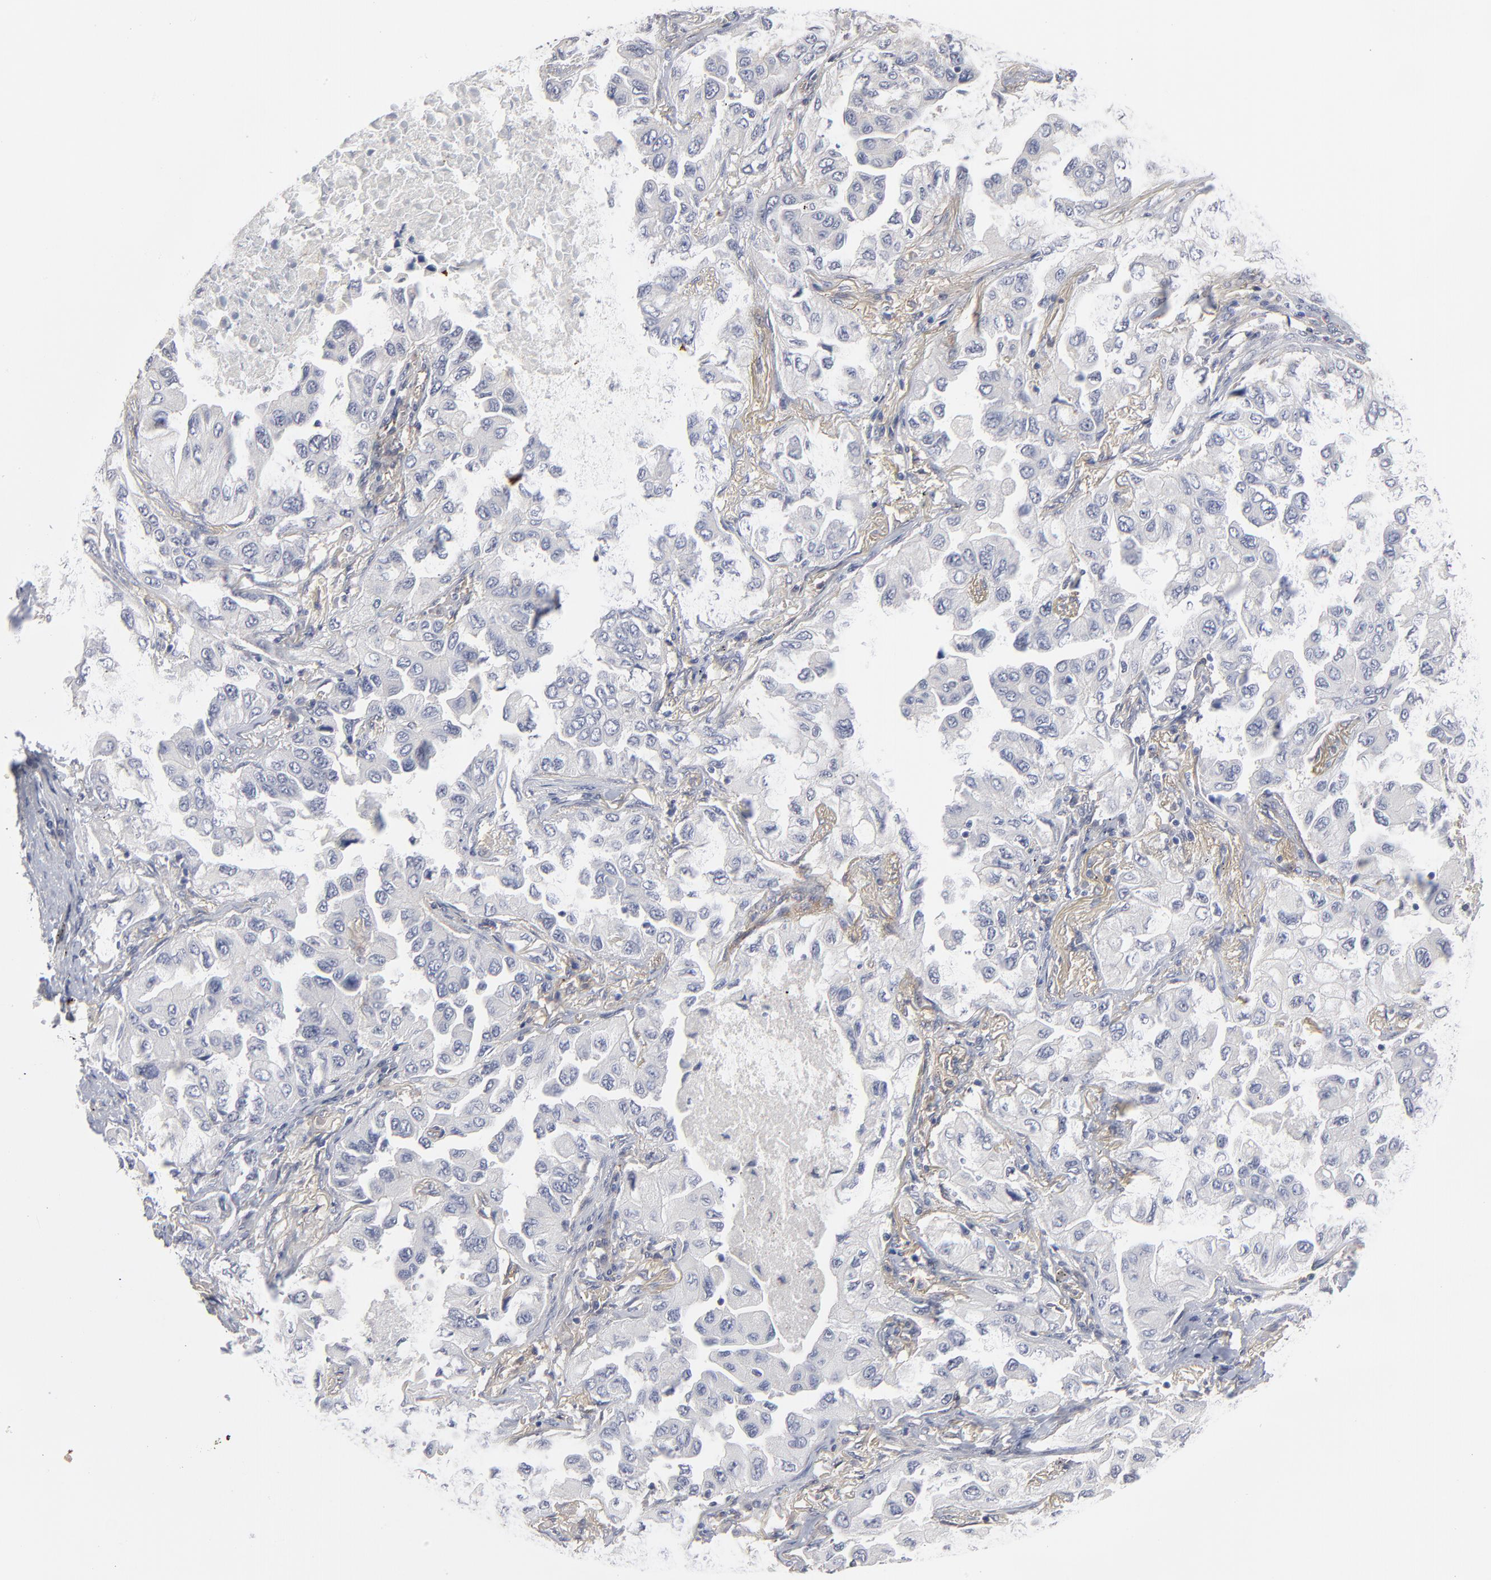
{"staining": {"intensity": "negative", "quantity": "none", "location": "none"}, "tissue": "lung cancer", "cell_type": "Tumor cells", "image_type": "cancer", "snomed": [{"axis": "morphology", "description": "Adenocarcinoma, NOS"}, {"axis": "topography", "description": "Lung"}], "caption": "High power microscopy histopathology image of an immunohistochemistry micrograph of lung cancer, revealing no significant staining in tumor cells. Brightfield microscopy of immunohistochemistry (IHC) stained with DAB (3,3'-diaminobenzidine) (brown) and hematoxylin (blue), captured at high magnification.", "gene": "SLC16A1", "patient": {"sex": "female", "age": 65}}